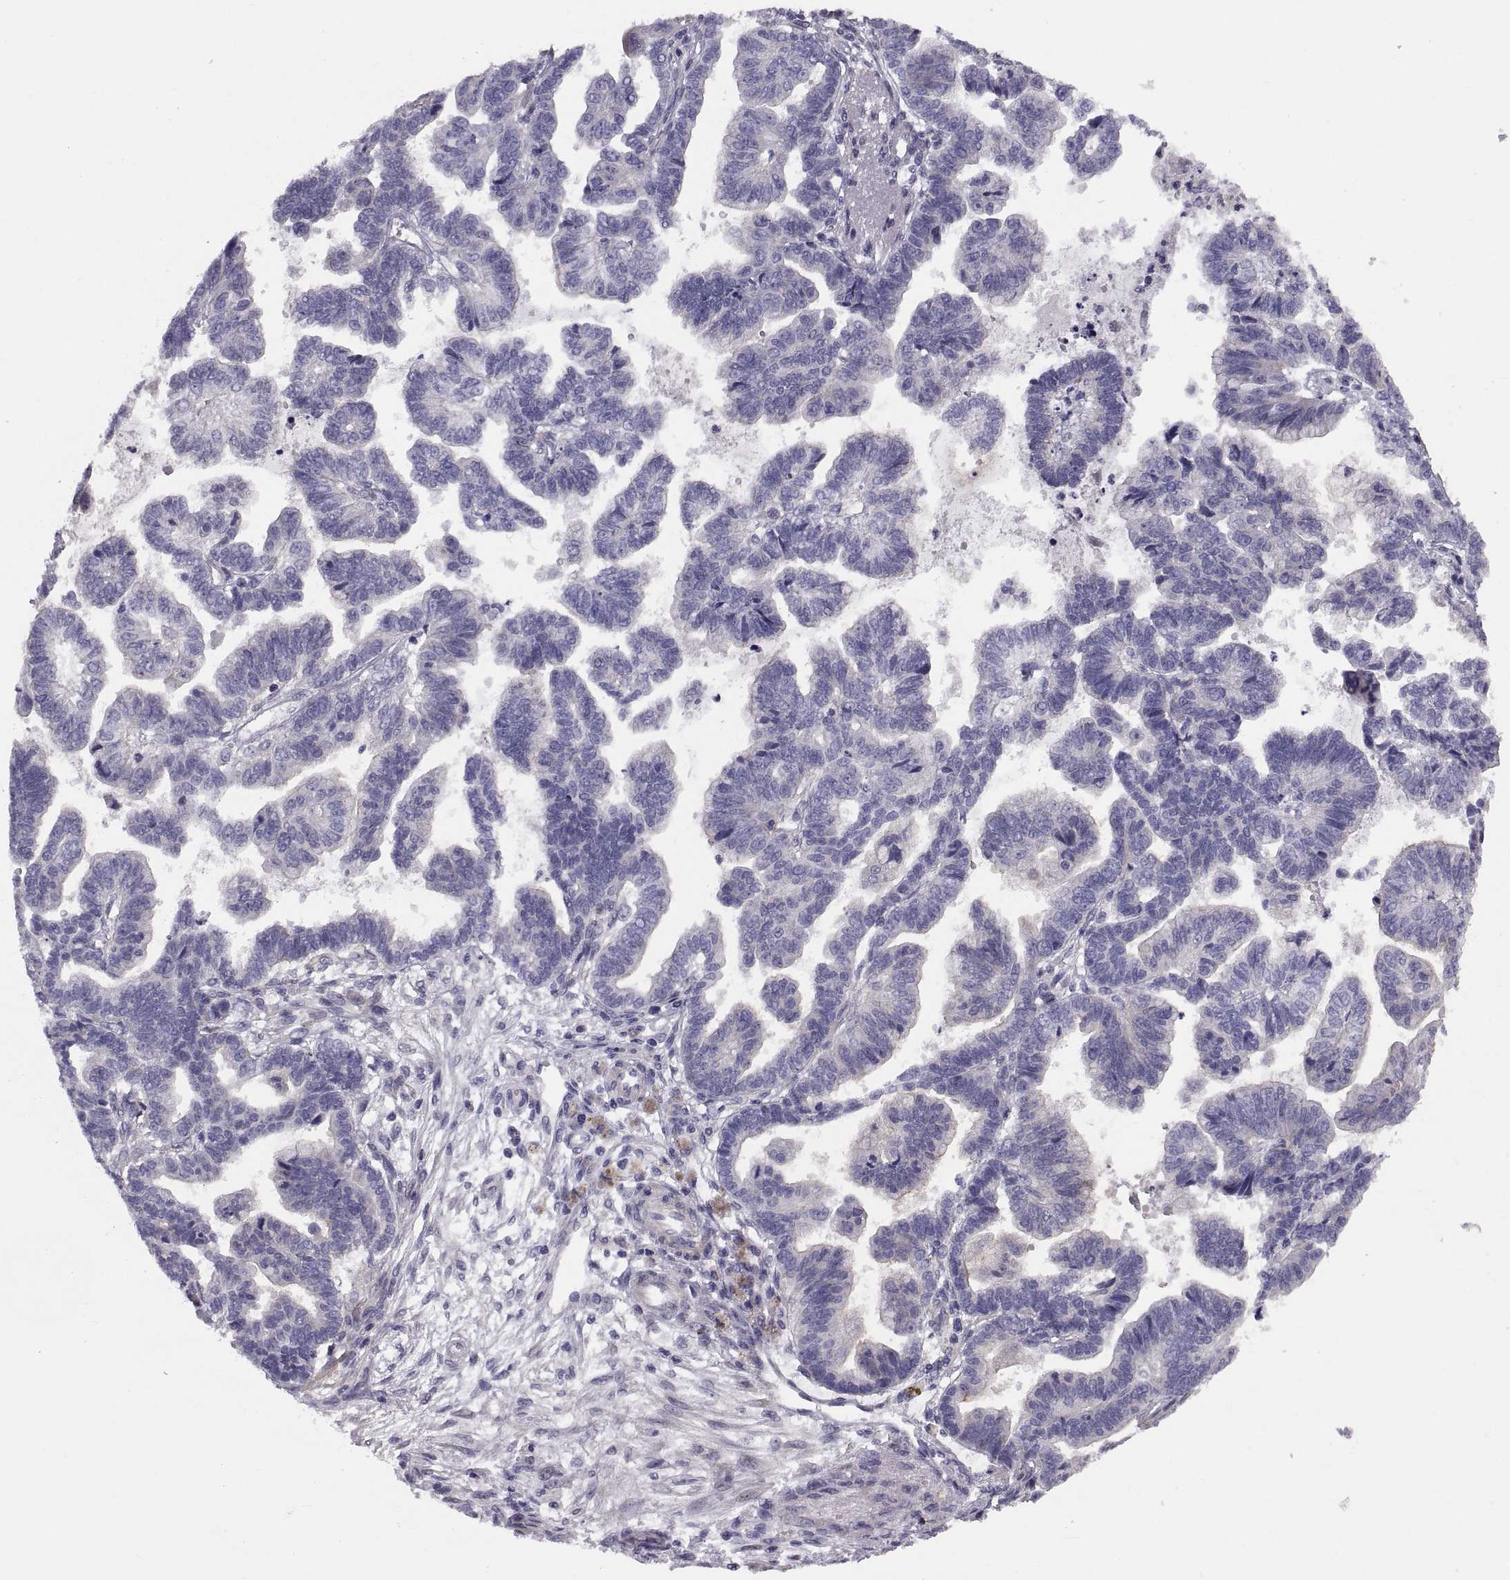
{"staining": {"intensity": "negative", "quantity": "none", "location": "none"}, "tissue": "stomach cancer", "cell_type": "Tumor cells", "image_type": "cancer", "snomed": [{"axis": "morphology", "description": "Adenocarcinoma, NOS"}, {"axis": "topography", "description": "Stomach"}], "caption": "Tumor cells show no significant protein positivity in stomach cancer.", "gene": "ANO1", "patient": {"sex": "male", "age": 83}}